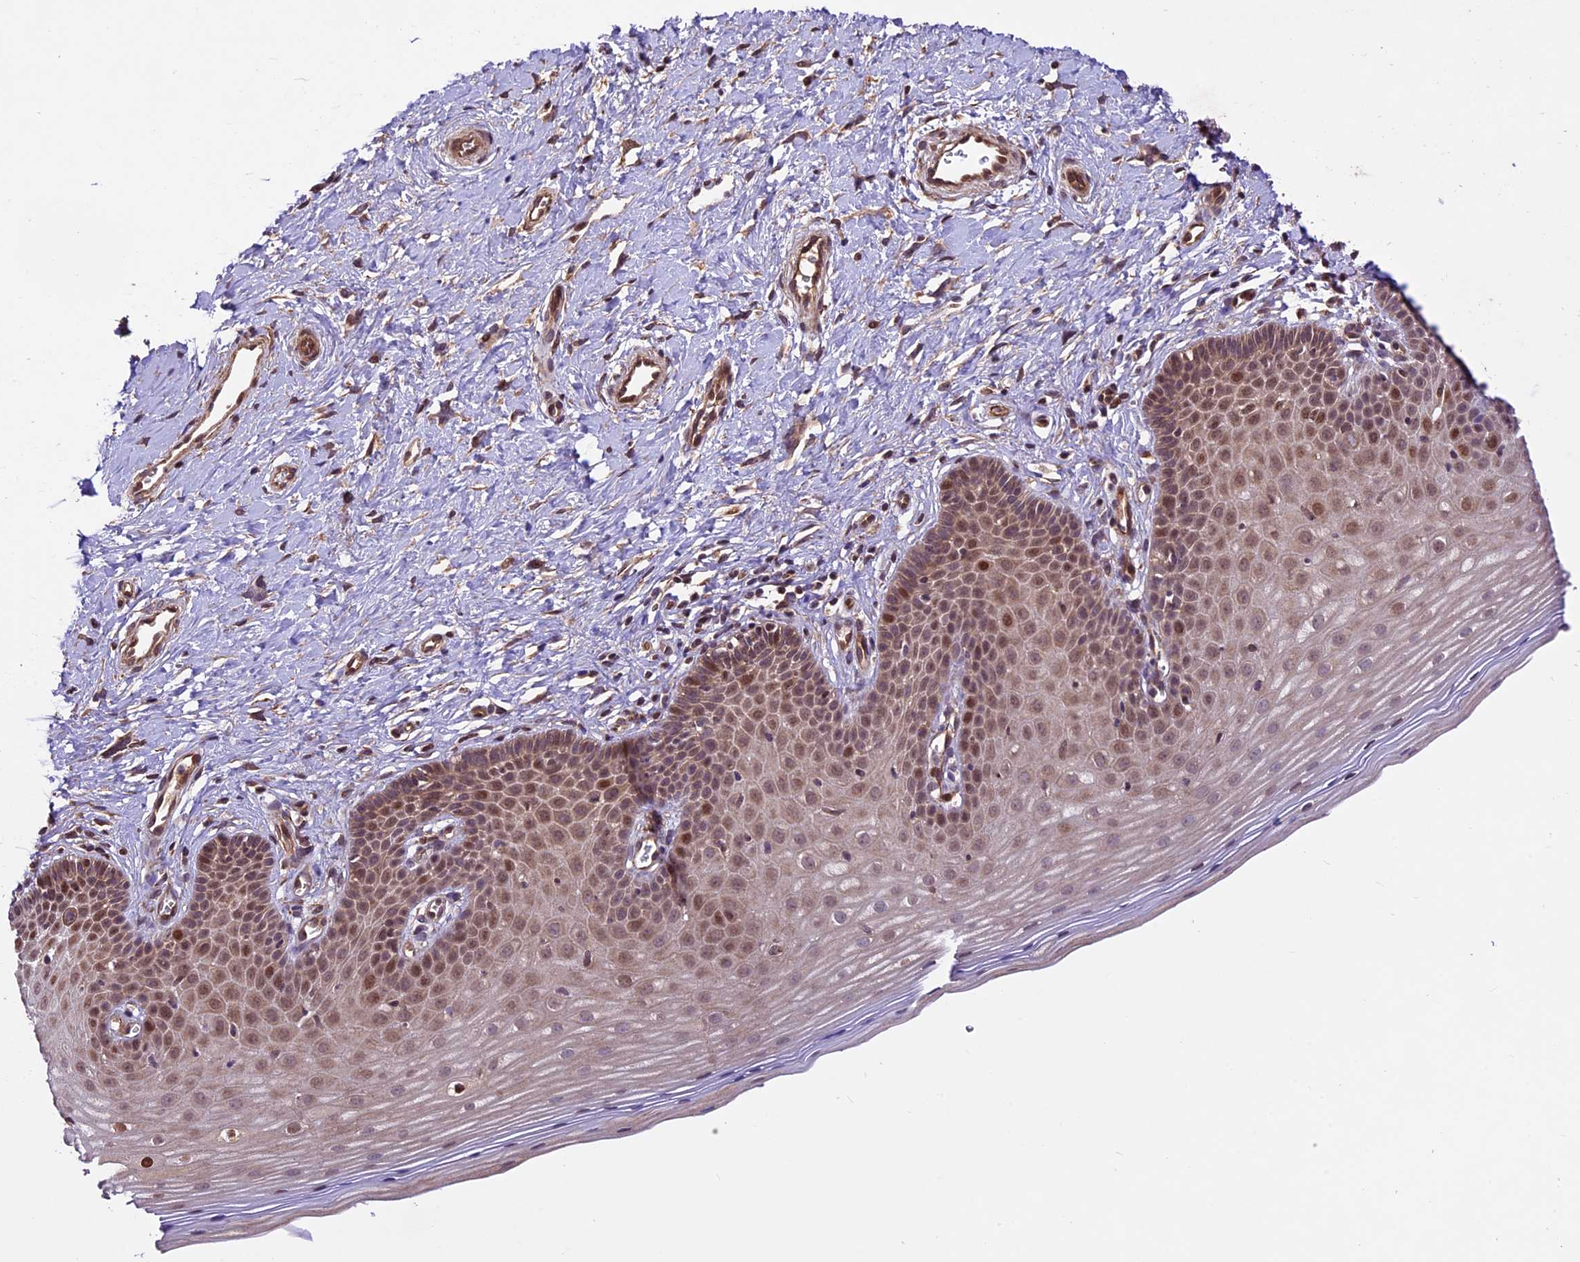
{"staining": {"intensity": "moderate", "quantity": ">75%", "location": "nuclear"}, "tissue": "cervix", "cell_type": "Glandular cells", "image_type": "normal", "snomed": [{"axis": "morphology", "description": "Normal tissue, NOS"}, {"axis": "topography", "description": "Cervix"}], "caption": "Approximately >75% of glandular cells in benign cervix show moderate nuclear protein staining as visualized by brown immunohistochemical staining.", "gene": "CCSER1", "patient": {"sex": "female", "age": 36}}